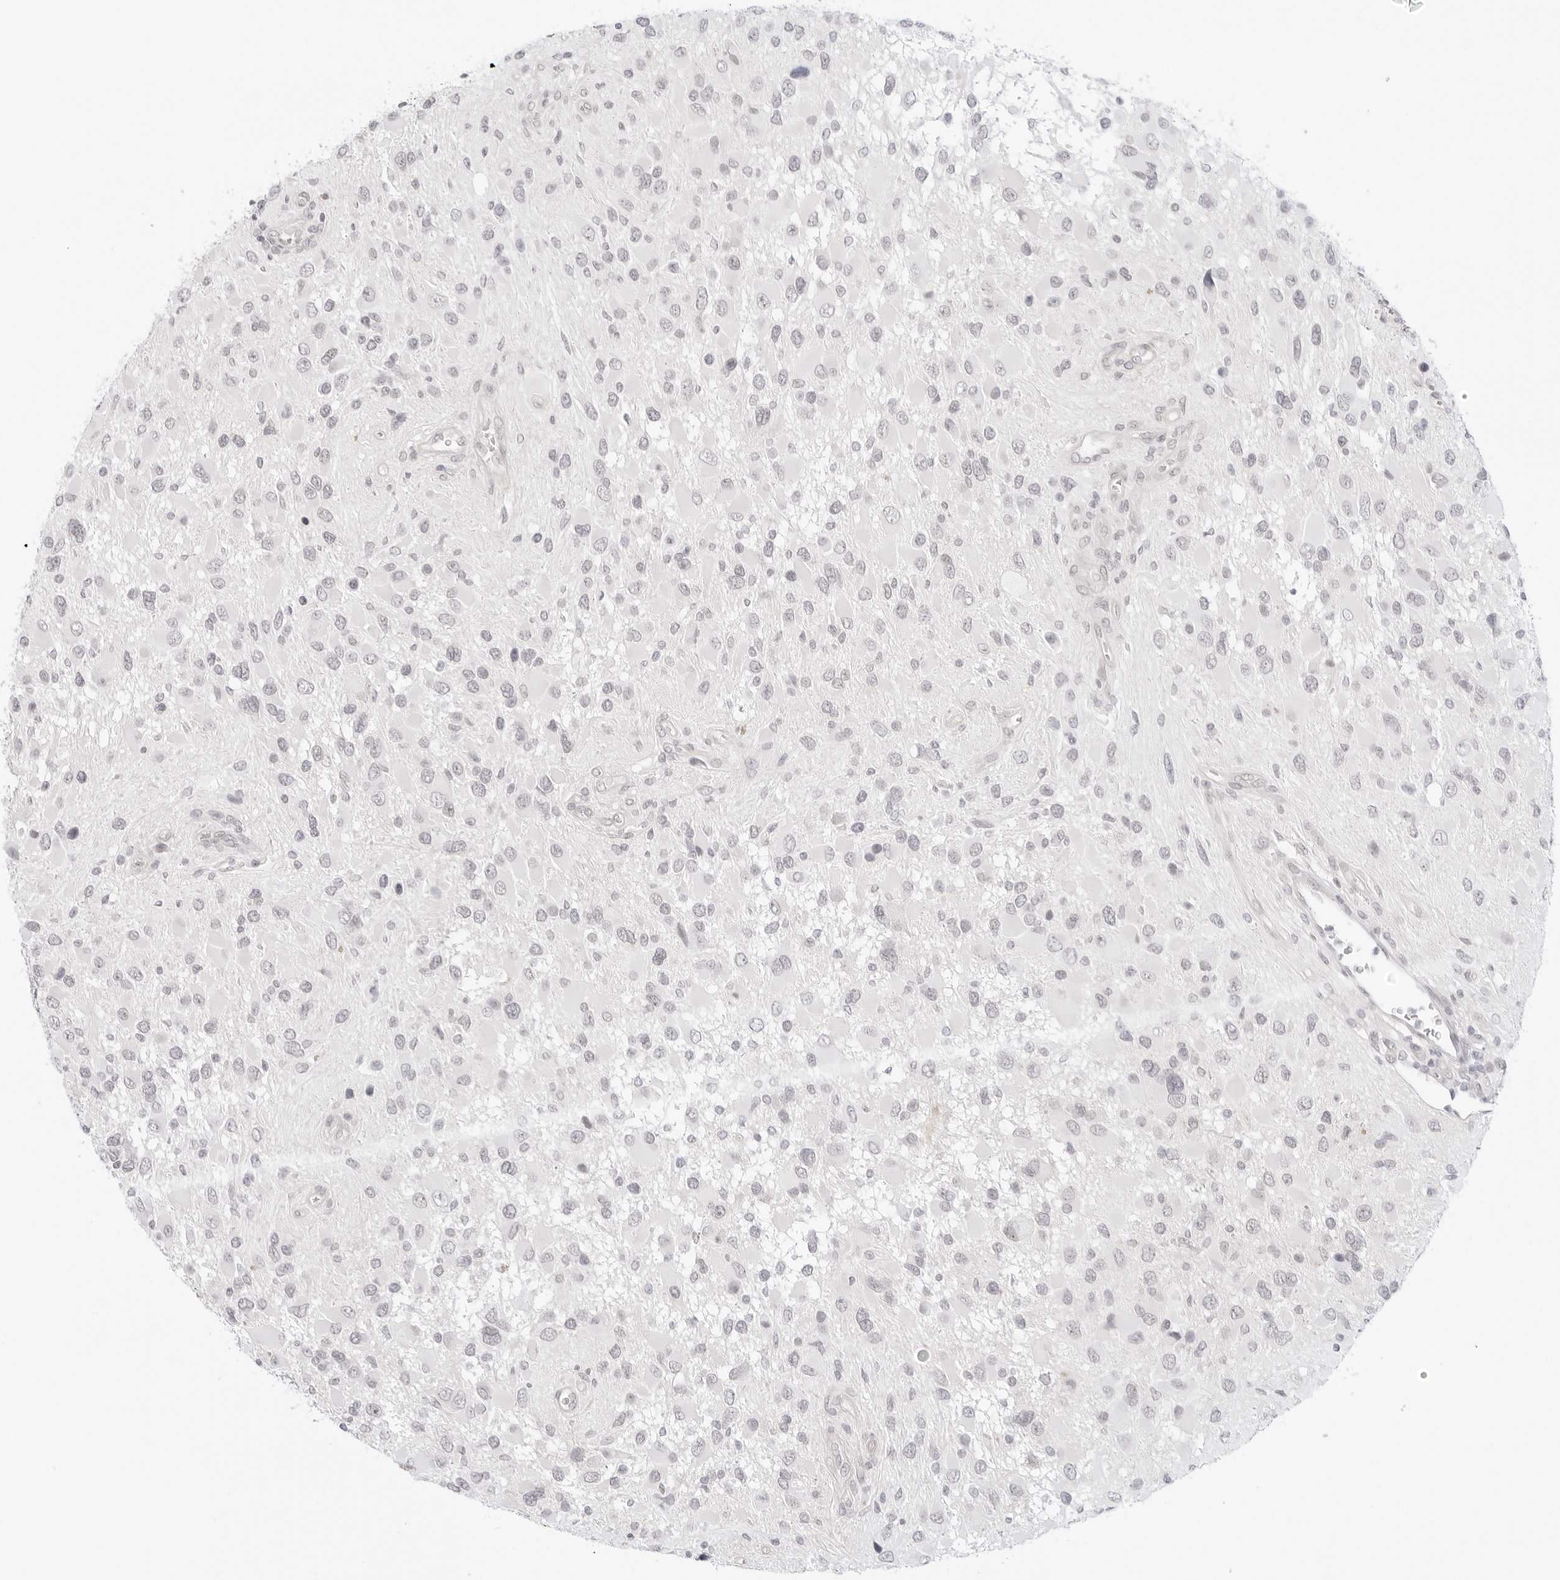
{"staining": {"intensity": "weak", "quantity": "<25%", "location": "nuclear"}, "tissue": "glioma", "cell_type": "Tumor cells", "image_type": "cancer", "snomed": [{"axis": "morphology", "description": "Glioma, malignant, High grade"}, {"axis": "topography", "description": "Brain"}], "caption": "A high-resolution image shows immunohistochemistry (IHC) staining of glioma, which exhibits no significant positivity in tumor cells.", "gene": "MED18", "patient": {"sex": "male", "age": 53}}